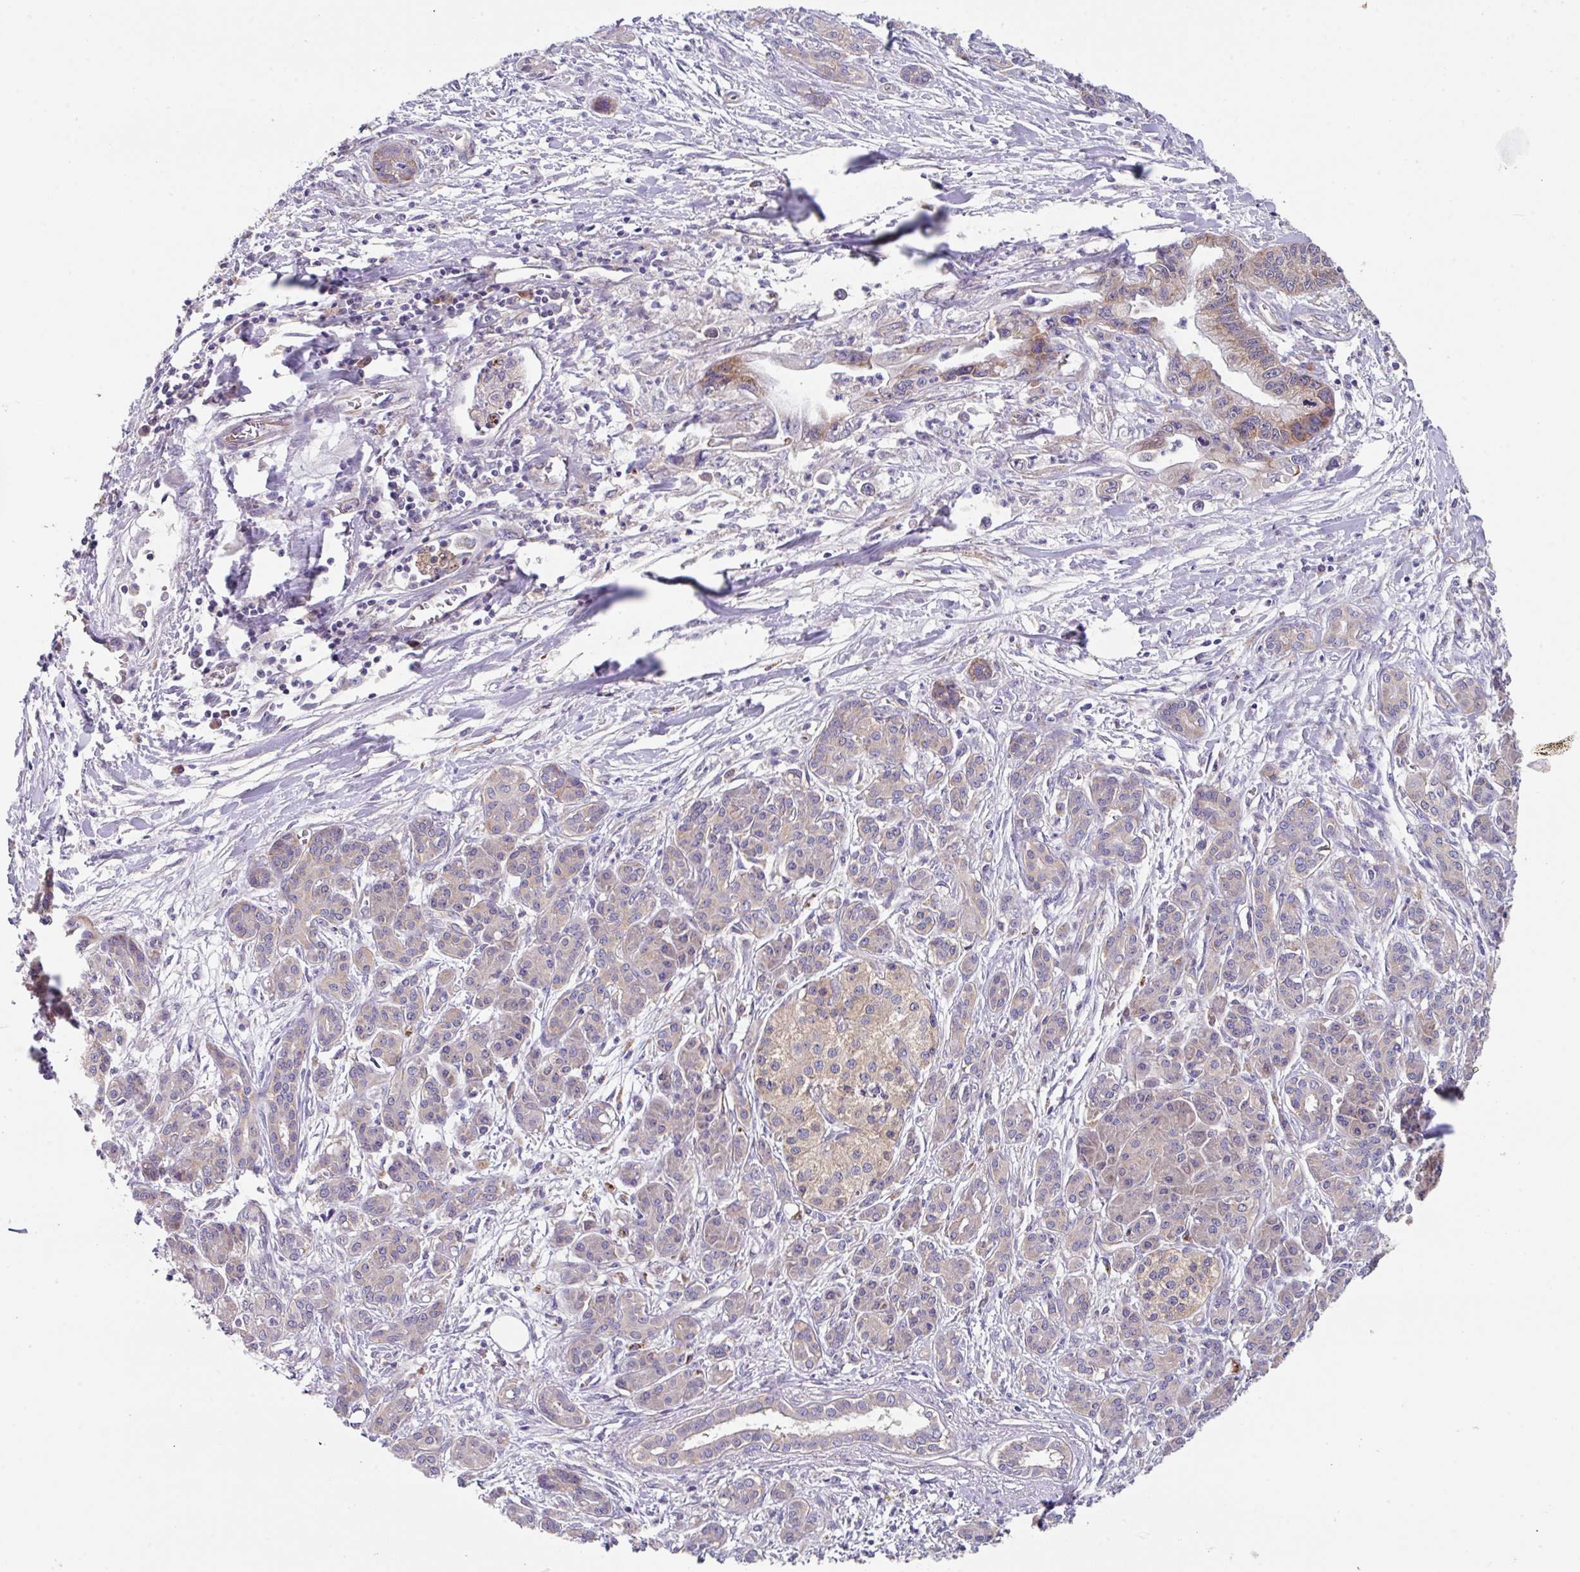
{"staining": {"intensity": "moderate", "quantity": ">75%", "location": "cytoplasmic/membranous"}, "tissue": "pancreatic cancer", "cell_type": "Tumor cells", "image_type": "cancer", "snomed": [{"axis": "morphology", "description": "Adenocarcinoma, NOS"}, {"axis": "topography", "description": "Pancreas"}], "caption": "Pancreatic cancer stained with DAB (3,3'-diaminobenzidine) IHC exhibits medium levels of moderate cytoplasmic/membranous expression in about >75% of tumor cells.", "gene": "EIF4B", "patient": {"sex": "male", "age": 61}}